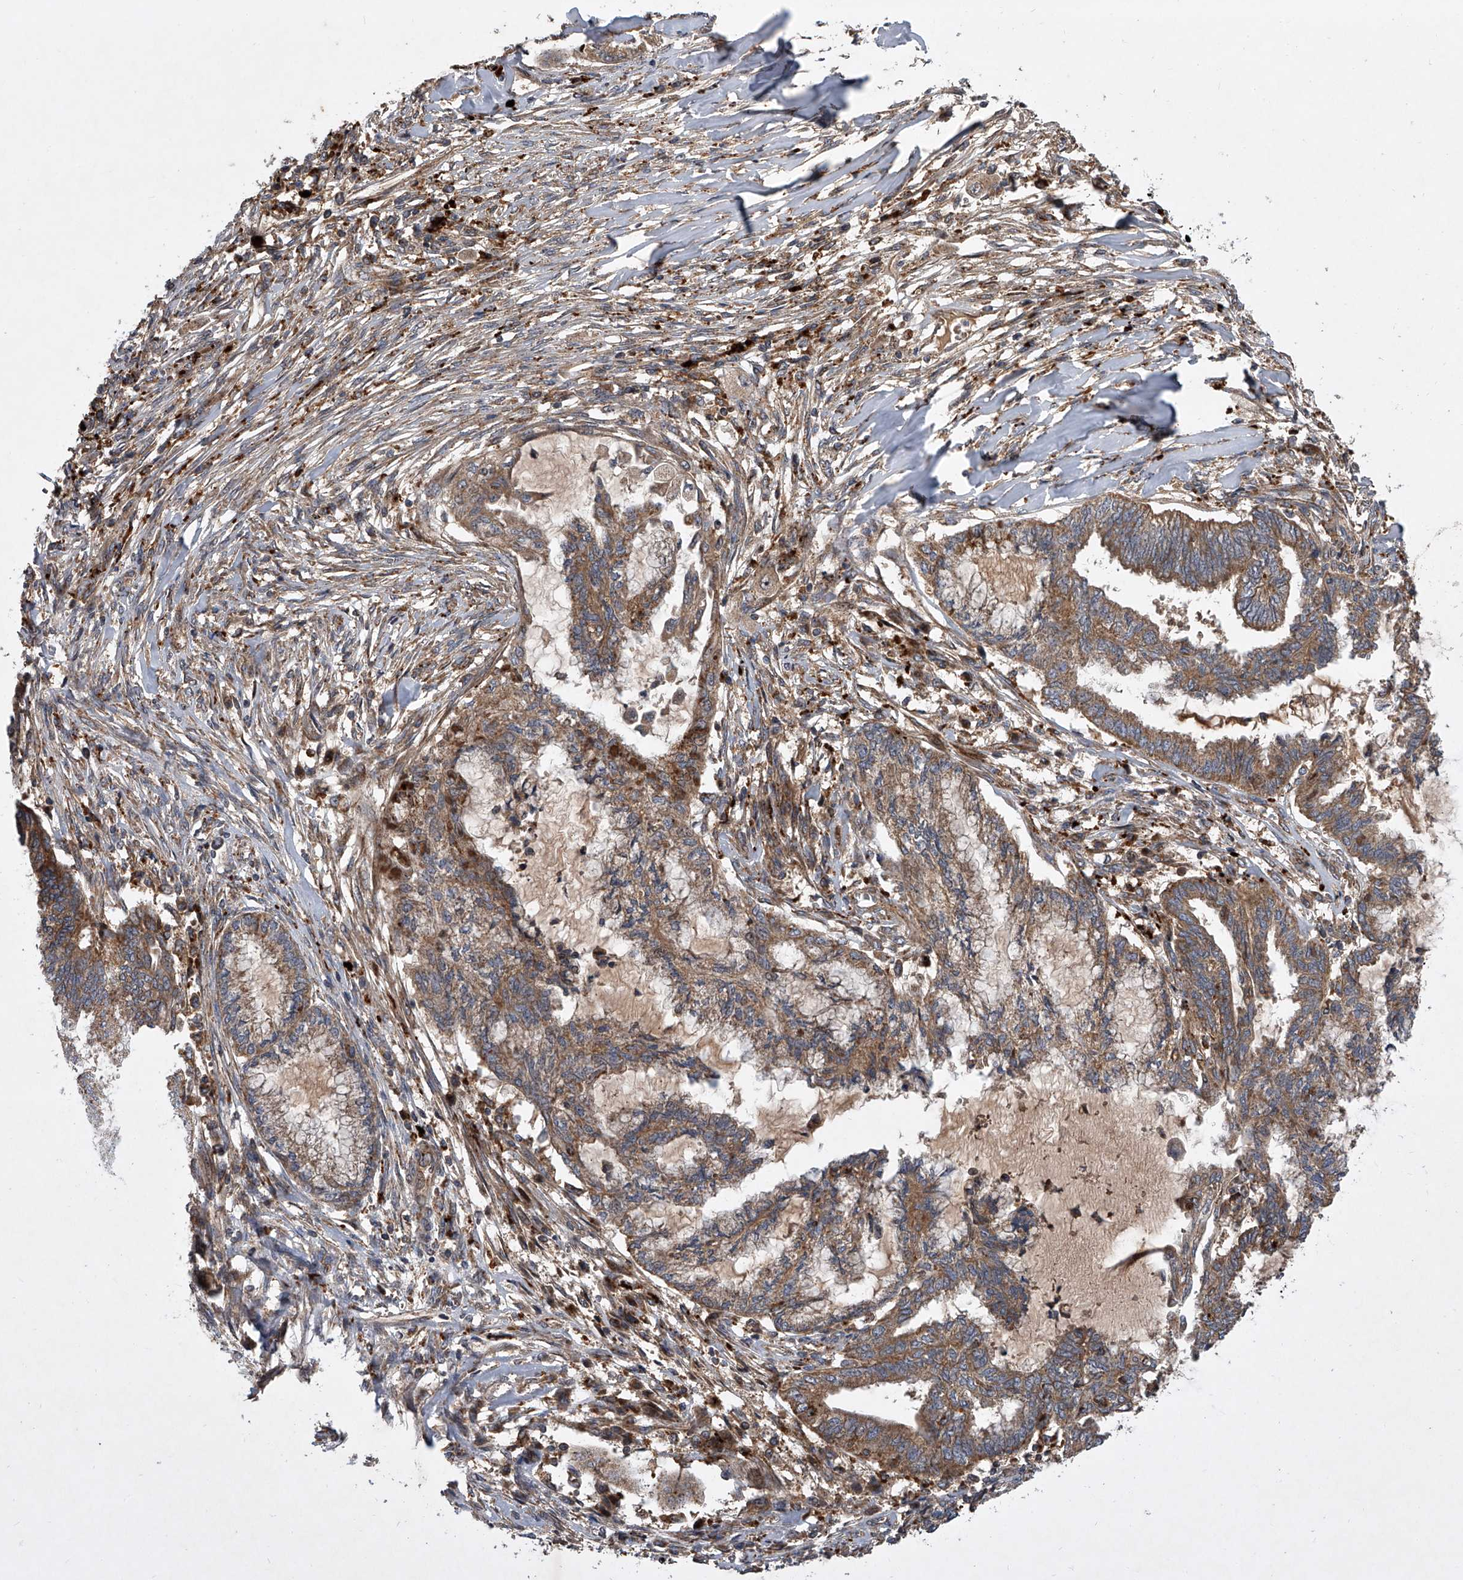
{"staining": {"intensity": "moderate", "quantity": ">75%", "location": "cytoplasmic/membranous"}, "tissue": "endometrial cancer", "cell_type": "Tumor cells", "image_type": "cancer", "snomed": [{"axis": "morphology", "description": "Adenocarcinoma, NOS"}, {"axis": "topography", "description": "Endometrium"}], "caption": "IHC histopathology image of human adenocarcinoma (endometrial) stained for a protein (brown), which demonstrates medium levels of moderate cytoplasmic/membranous expression in about >75% of tumor cells.", "gene": "USP47", "patient": {"sex": "female", "age": 86}}